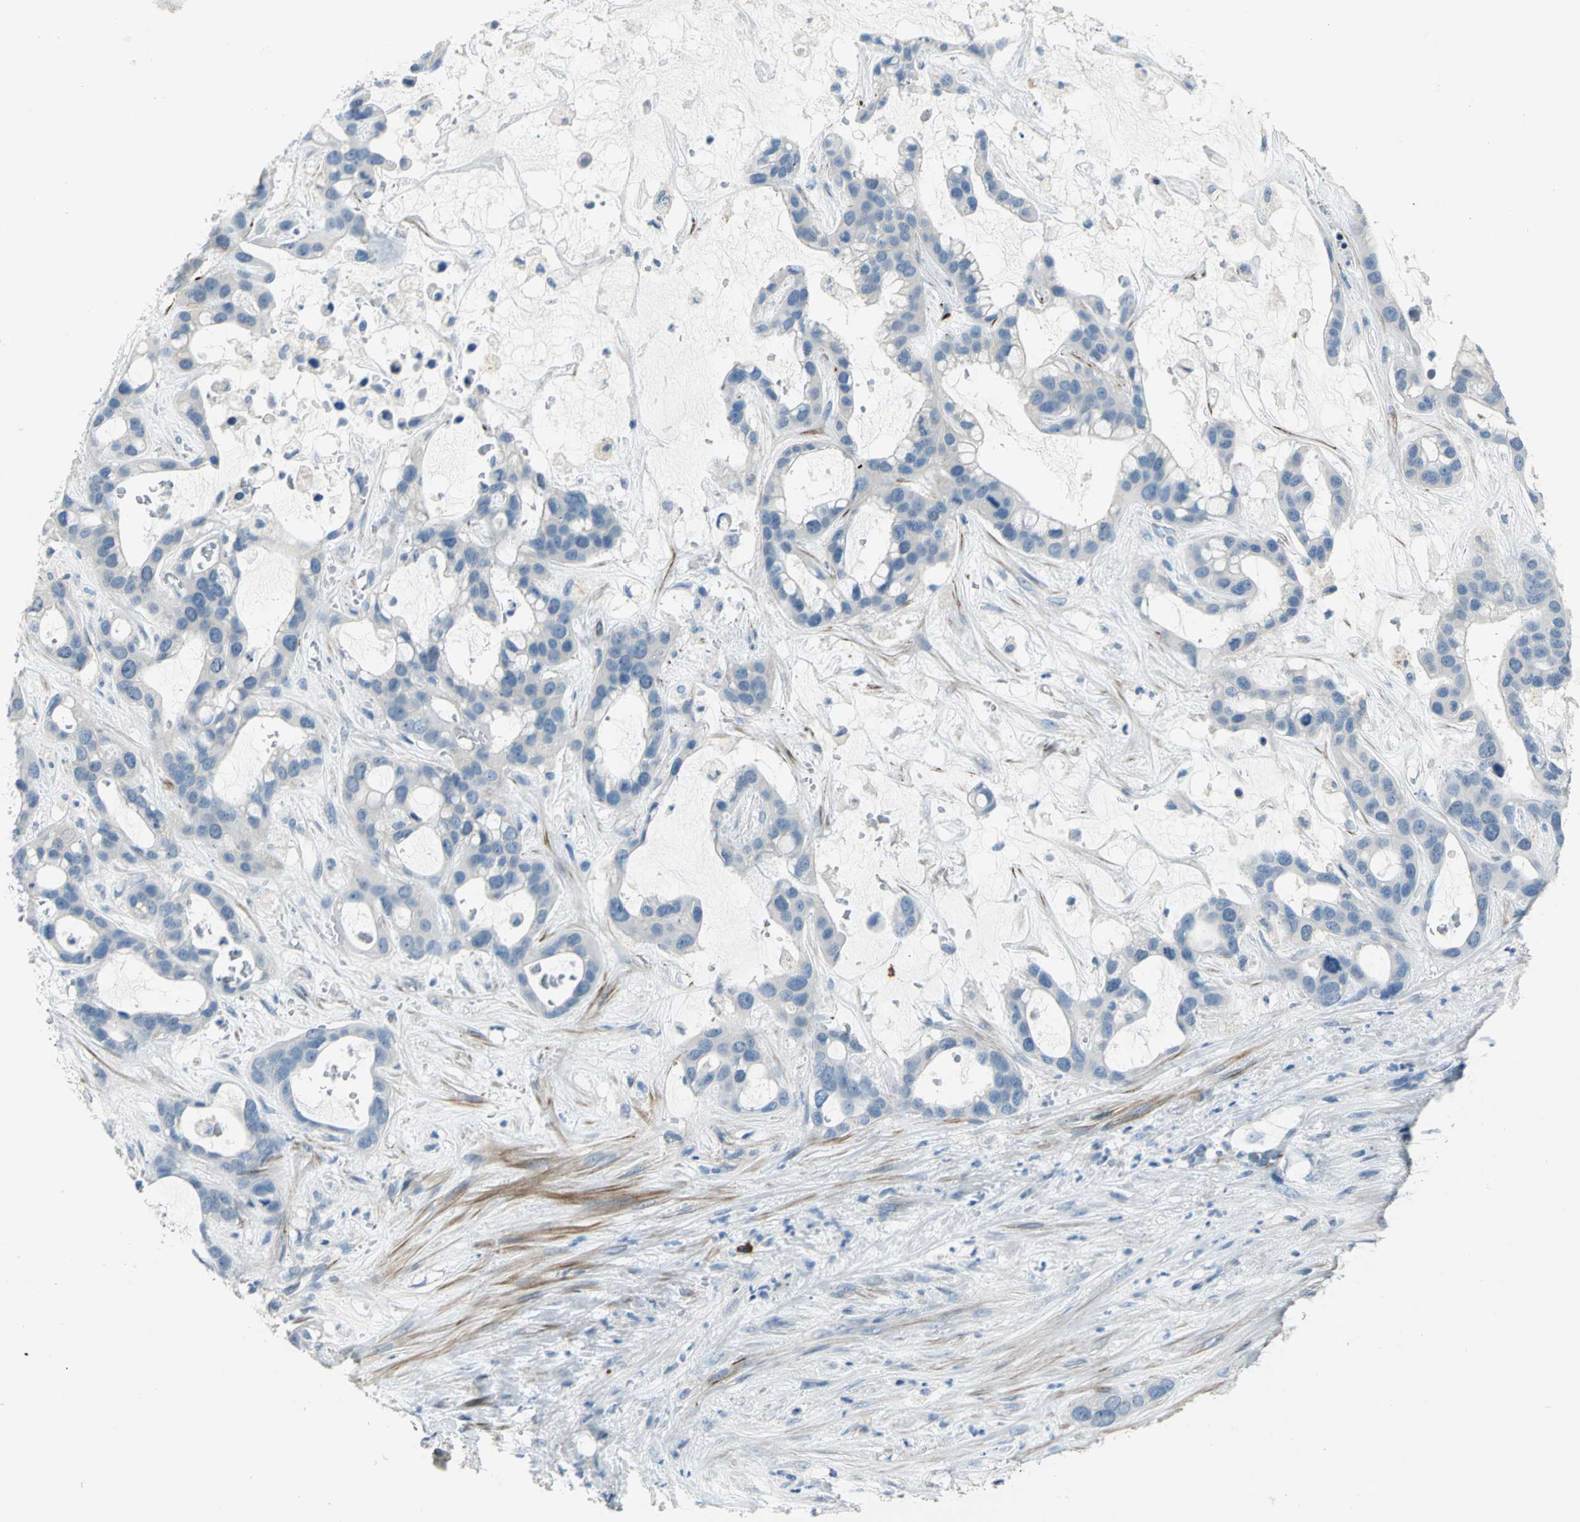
{"staining": {"intensity": "negative", "quantity": "none", "location": "none"}, "tissue": "liver cancer", "cell_type": "Tumor cells", "image_type": "cancer", "snomed": [{"axis": "morphology", "description": "Cholangiocarcinoma"}, {"axis": "topography", "description": "Liver"}], "caption": "An image of human cholangiocarcinoma (liver) is negative for staining in tumor cells.", "gene": "ALOX15", "patient": {"sex": "female", "age": 65}}